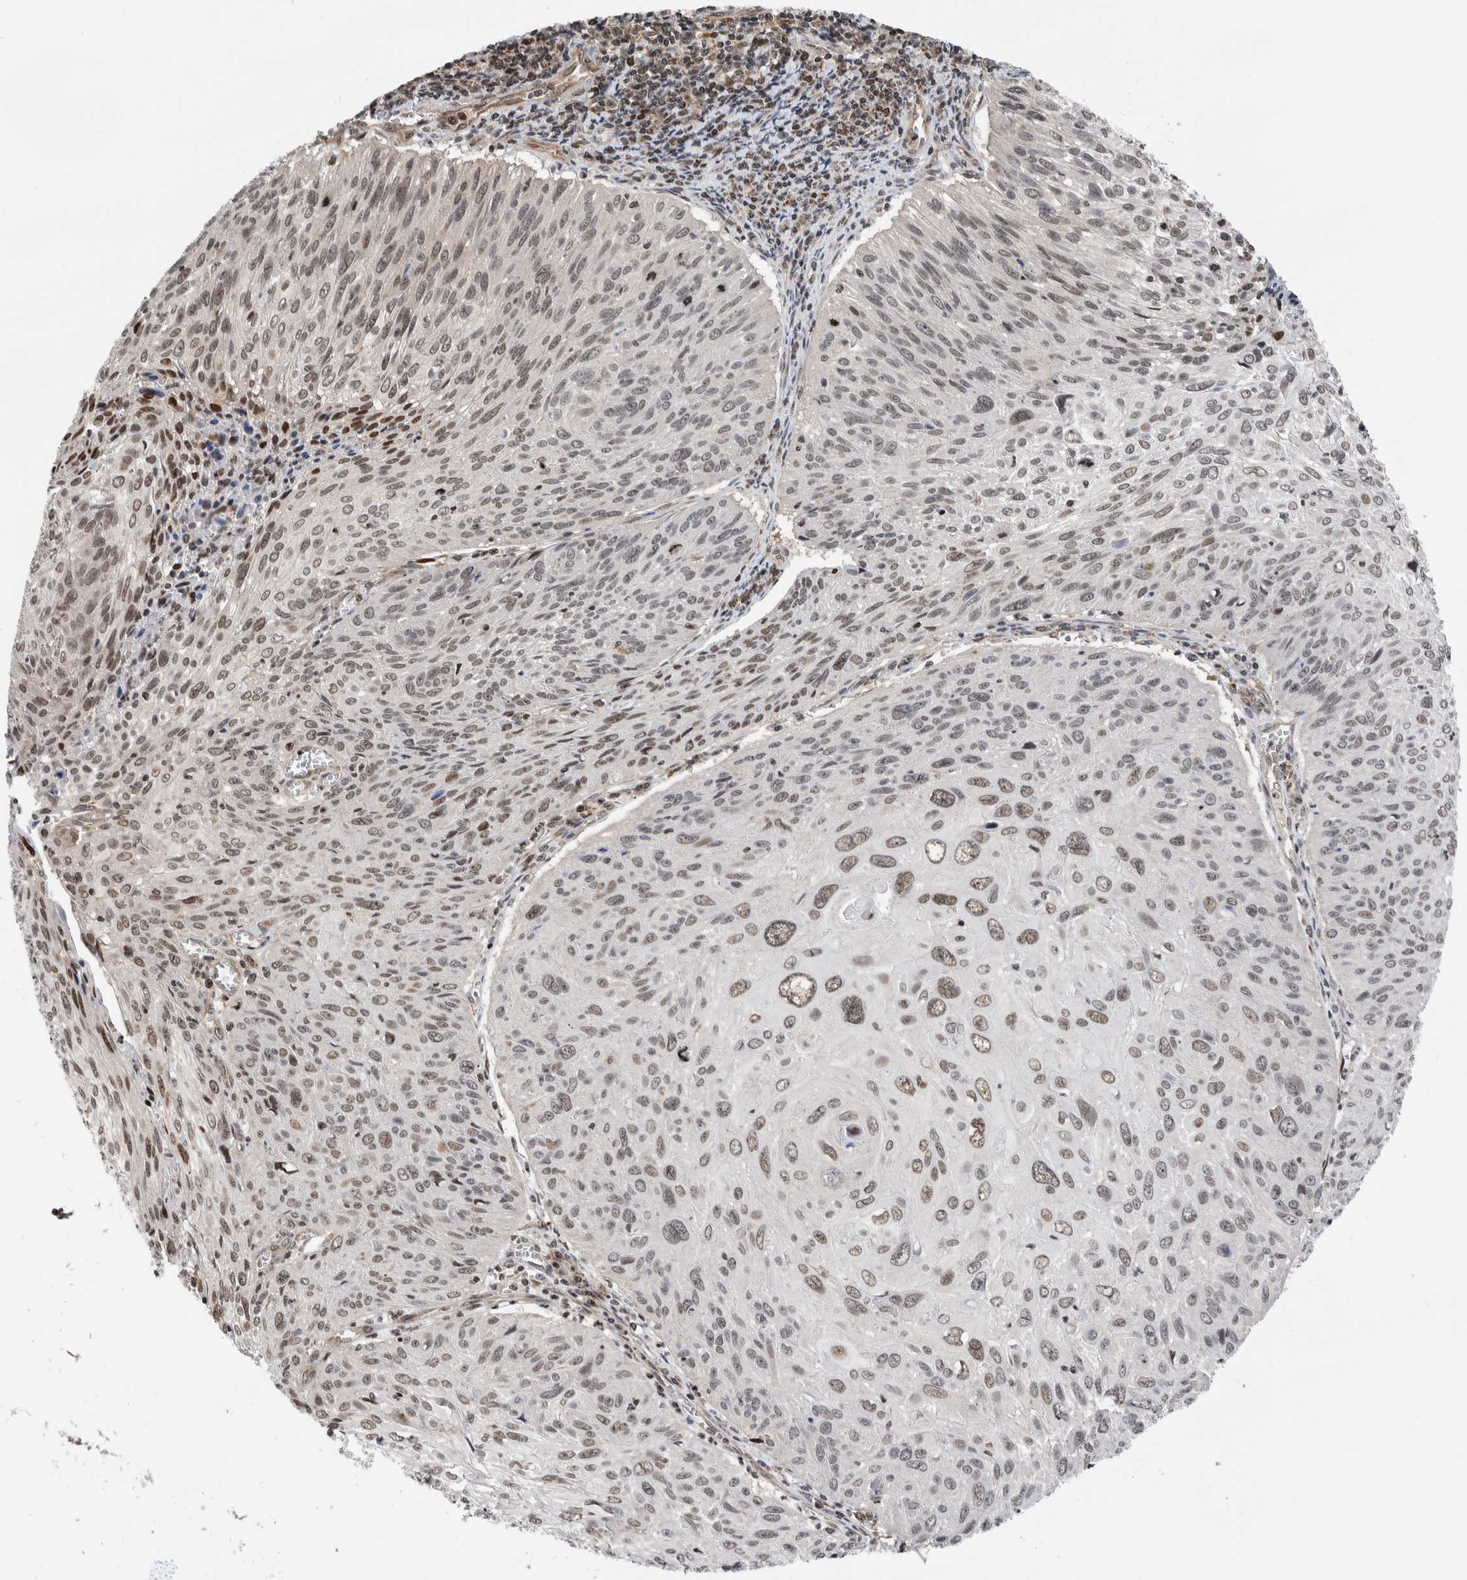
{"staining": {"intensity": "moderate", "quantity": "25%-75%", "location": "nuclear"}, "tissue": "cervical cancer", "cell_type": "Tumor cells", "image_type": "cancer", "snomed": [{"axis": "morphology", "description": "Squamous cell carcinoma, NOS"}, {"axis": "topography", "description": "Cervix"}], "caption": "Immunohistochemistry (IHC) of cervical cancer (squamous cell carcinoma) reveals medium levels of moderate nuclear positivity in approximately 25%-75% of tumor cells. The staining is performed using DAB (3,3'-diaminobenzidine) brown chromogen to label protein expression. The nuclei are counter-stained blue using hematoxylin.", "gene": "NPLOC4", "patient": {"sex": "female", "age": 51}}